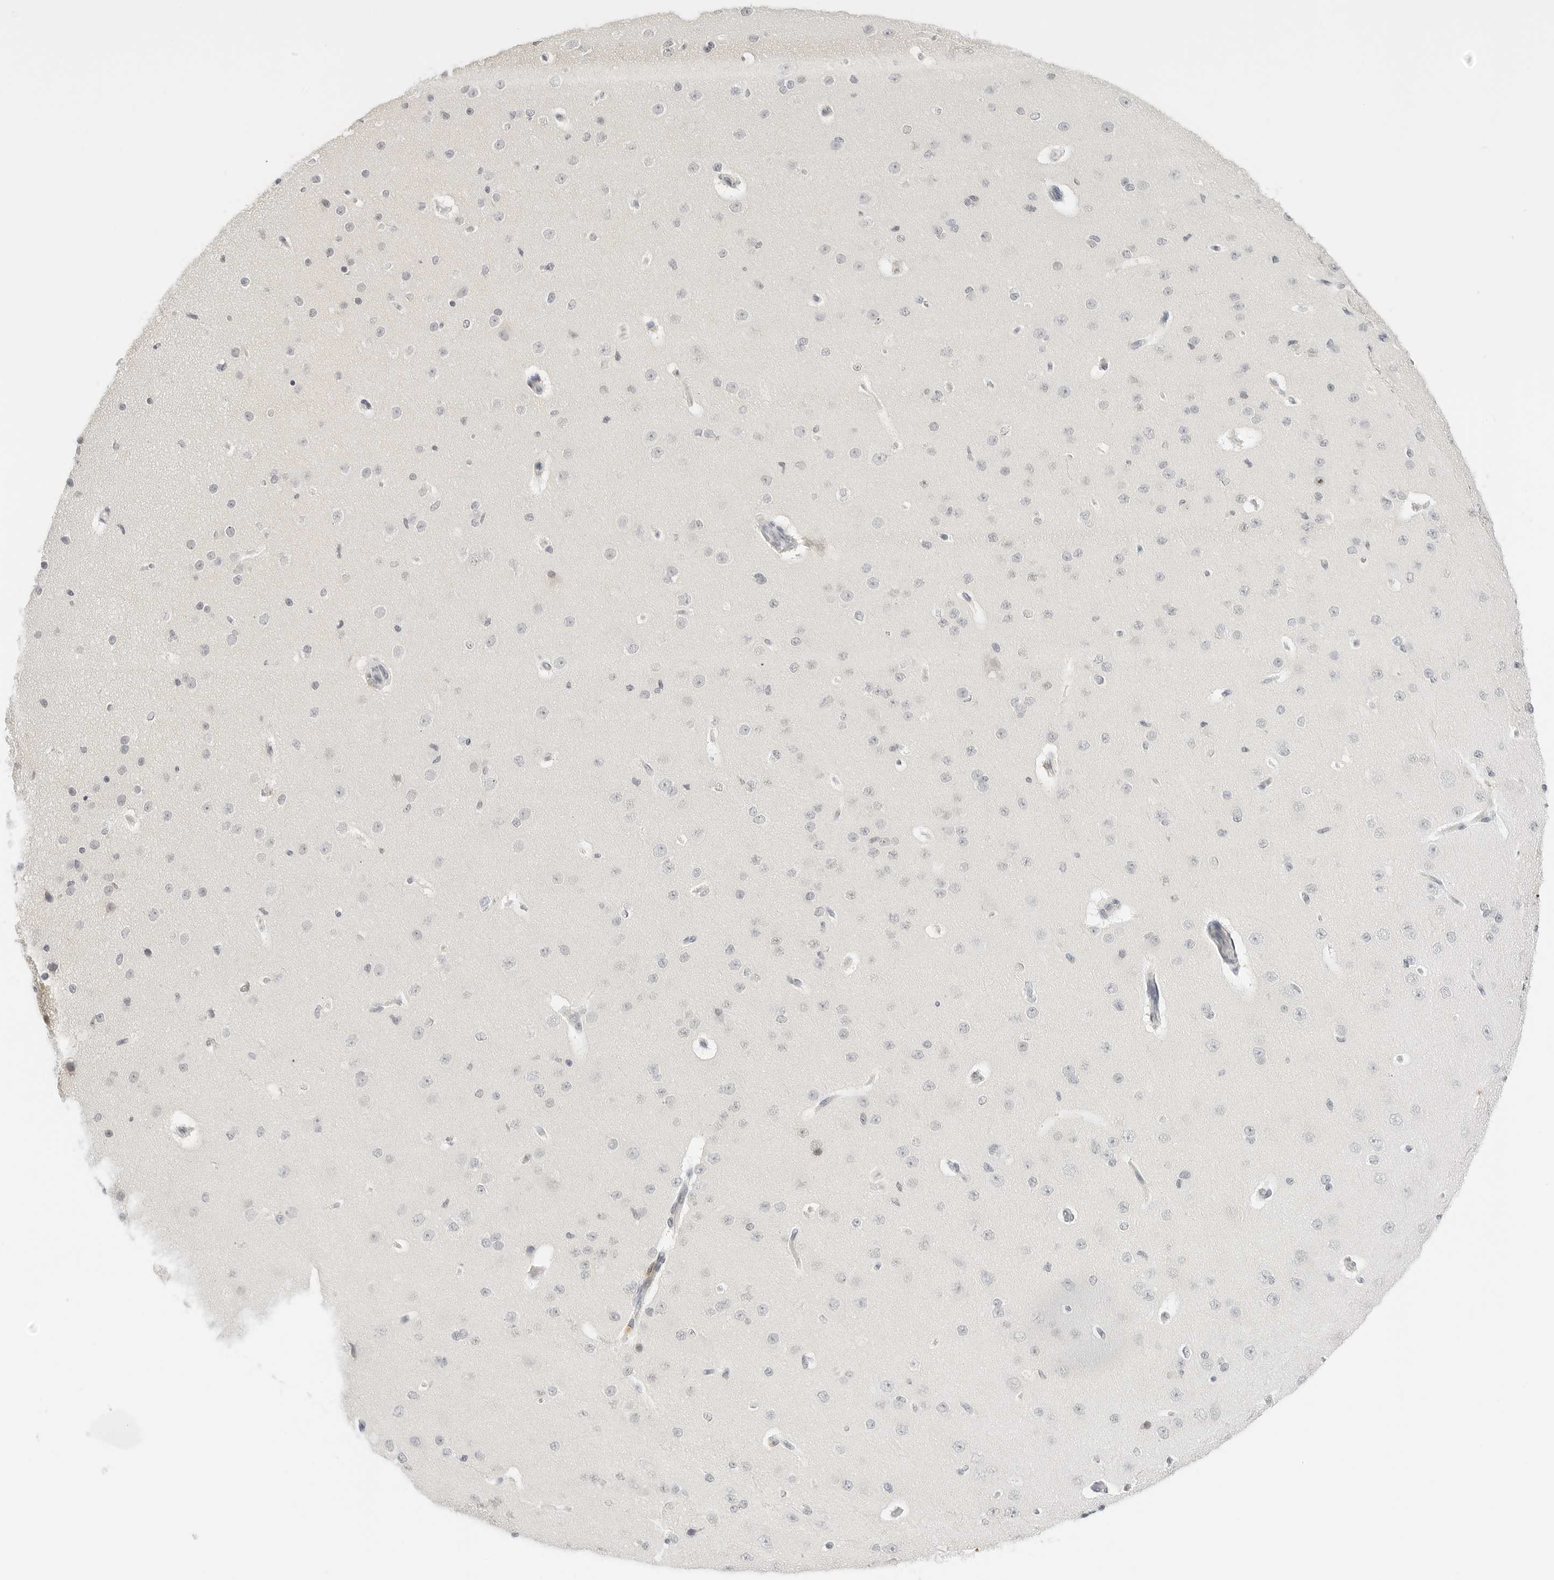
{"staining": {"intensity": "negative", "quantity": "none", "location": "none"}, "tissue": "cerebral cortex", "cell_type": "Endothelial cells", "image_type": "normal", "snomed": [{"axis": "morphology", "description": "Normal tissue, NOS"}, {"axis": "morphology", "description": "Developmental malformation"}, {"axis": "topography", "description": "Cerebral cortex"}], "caption": "Immunohistochemistry image of unremarkable cerebral cortex stained for a protein (brown), which displays no staining in endothelial cells. The staining is performed using DAB brown chromogen with nuclei counter-stained in using hematoxylin.", "gene": "NEO1", "patient": {"sex": "female", "age": 30}}